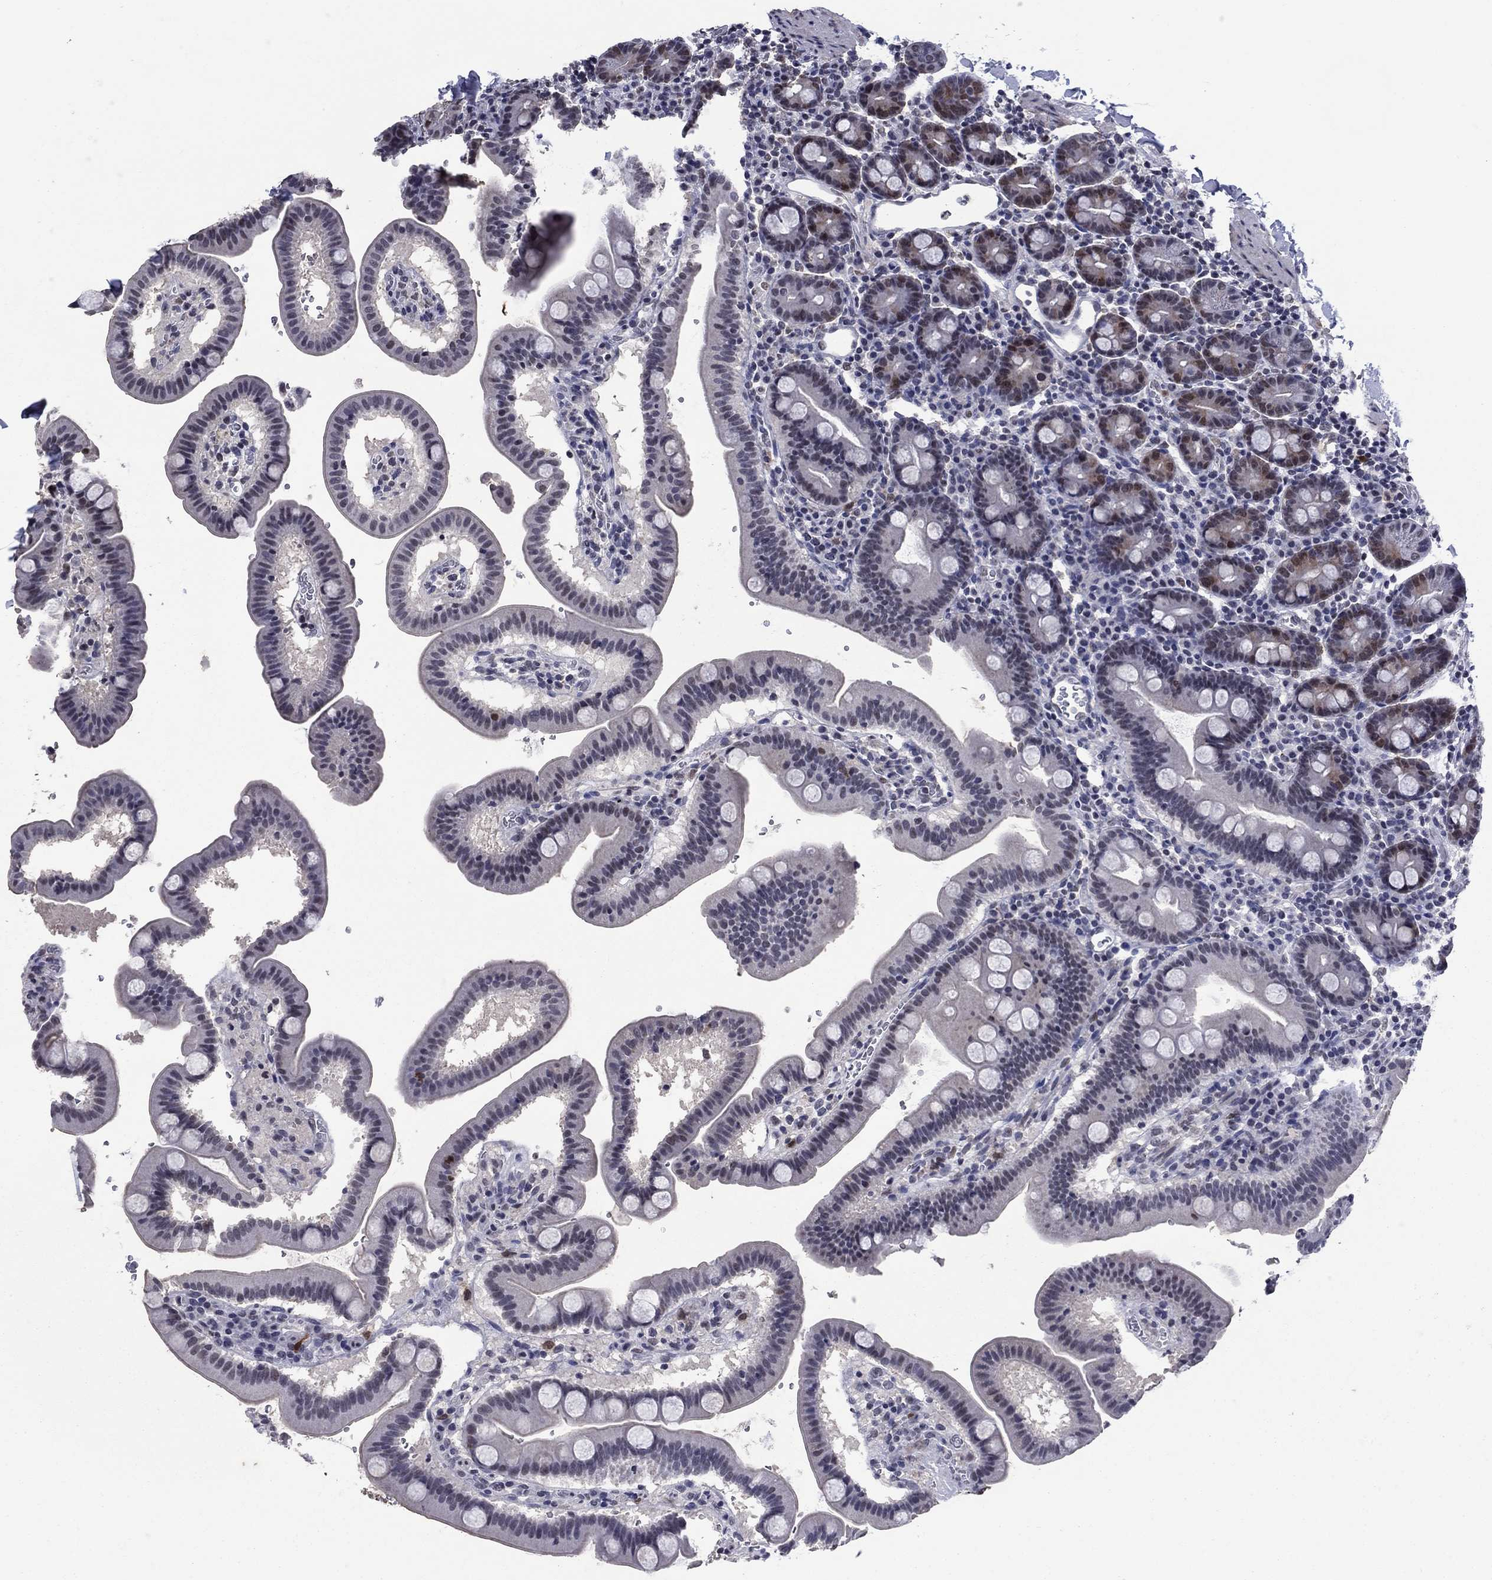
{"staining": {"intensity": "moderate", "quantity": "<25%", "location": "nuclear"}, "tissue": "duodenum", "cell_type": "Glandular cells", "image_type": "normal", "snomed": [{"axis": "morphology", "description": "Normal tissue, NOS"}, {"axis": "topography", "description": "Duodenum"}], "caption": "The image reveals immunohistochemical staining of benign duodenum. There is moderate nuclear staining is present in about <25% of glandular cells.", "gene": "TYMS", "patient": {"sex": "male", "age": 59}}